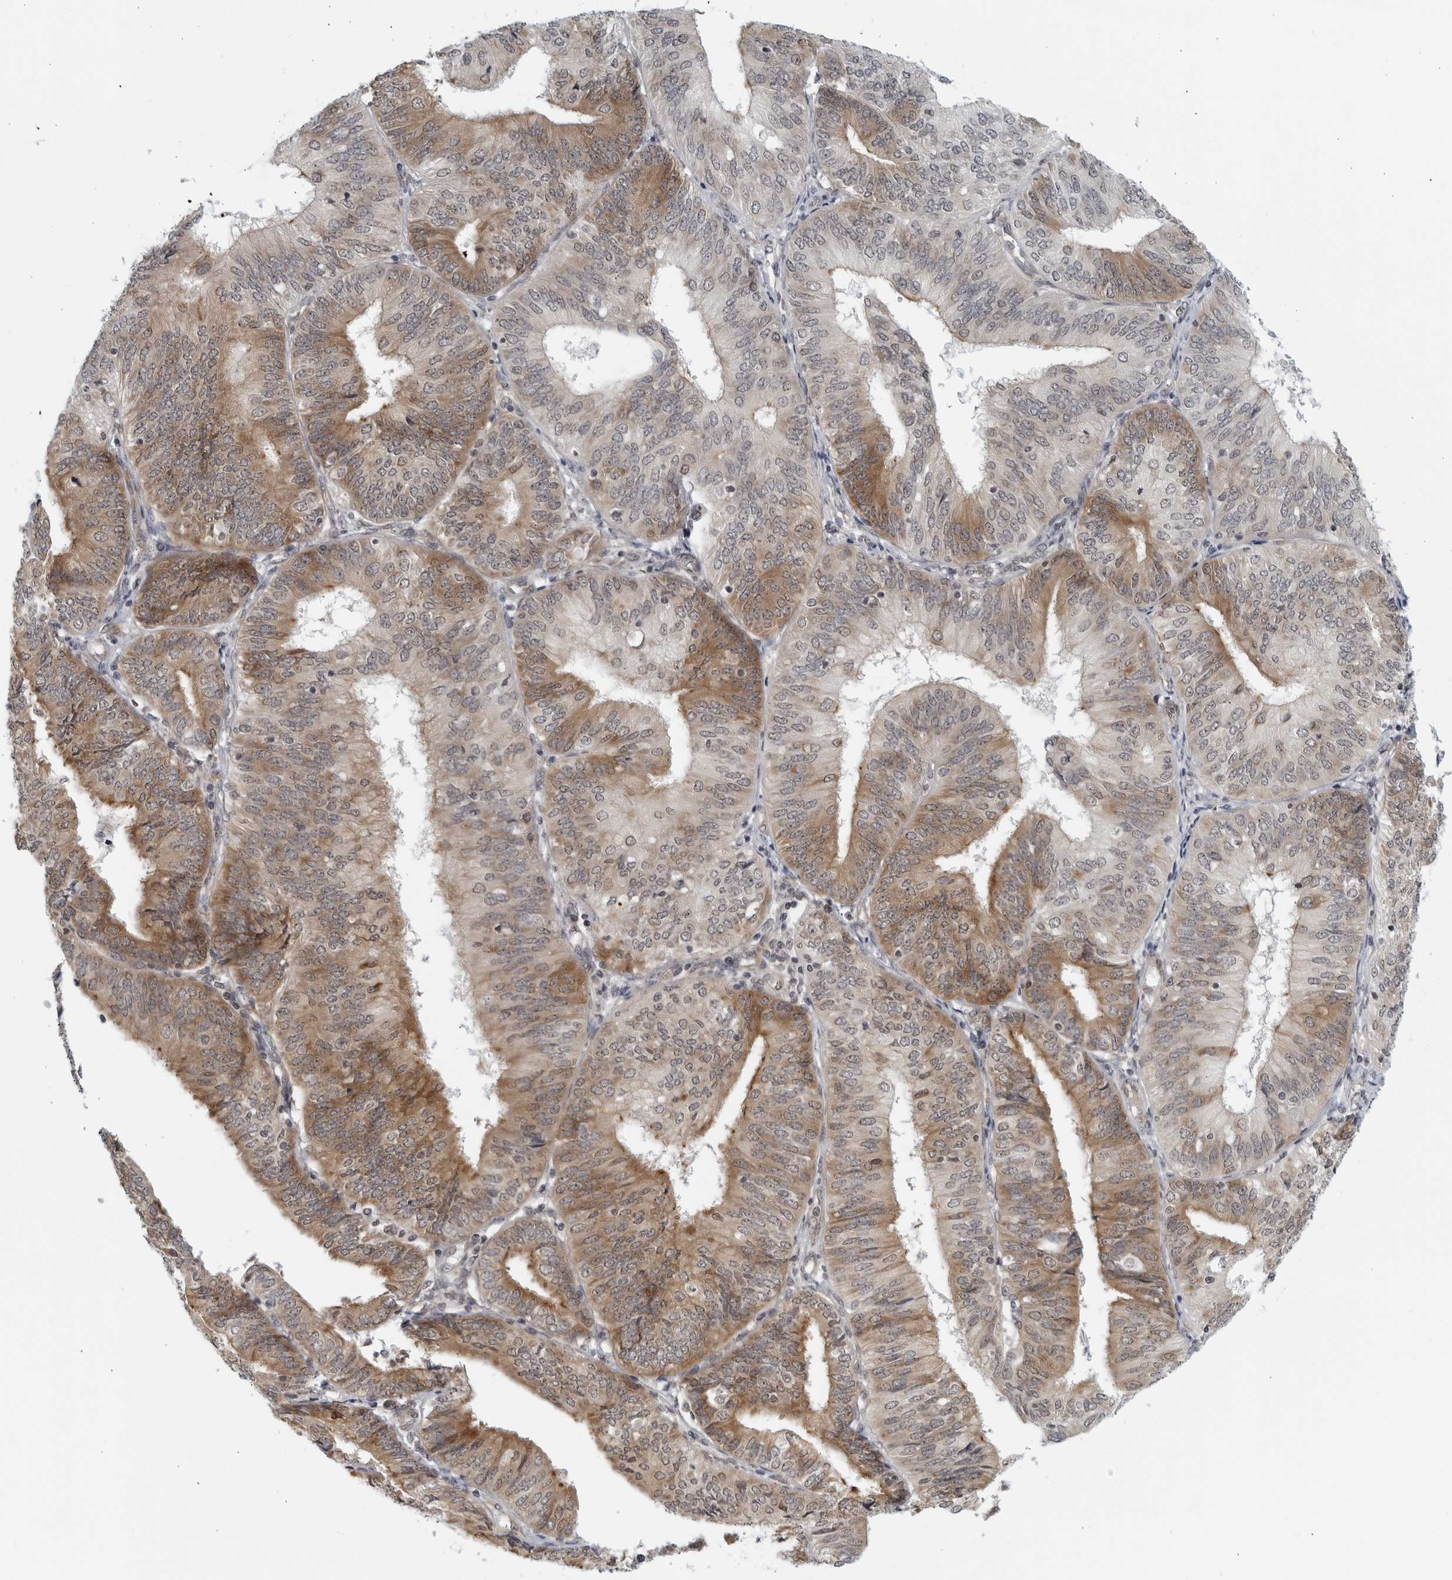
{"staining": {"intensity": "moderate", "quantity": "25%-75%", "location": "cytoplasmic/membranous"}, "tissue": "endometrial cancer", "cell_type": "Tumor cells", "image_type": "cancer", "snomed": [{"axis": "morphology", "description": "Adenocarcinoma, NOS"}, {"axis": "topography", "description": "Endometrium"}], "caption": "Moderate cytoplasmic/membranous protein expression is present in about 25%-75% of tumor cells in endometrial cancer (adenocarcinoma).", "gene": "RC3H1", "patient": {"sex": "female", "age": 58}}